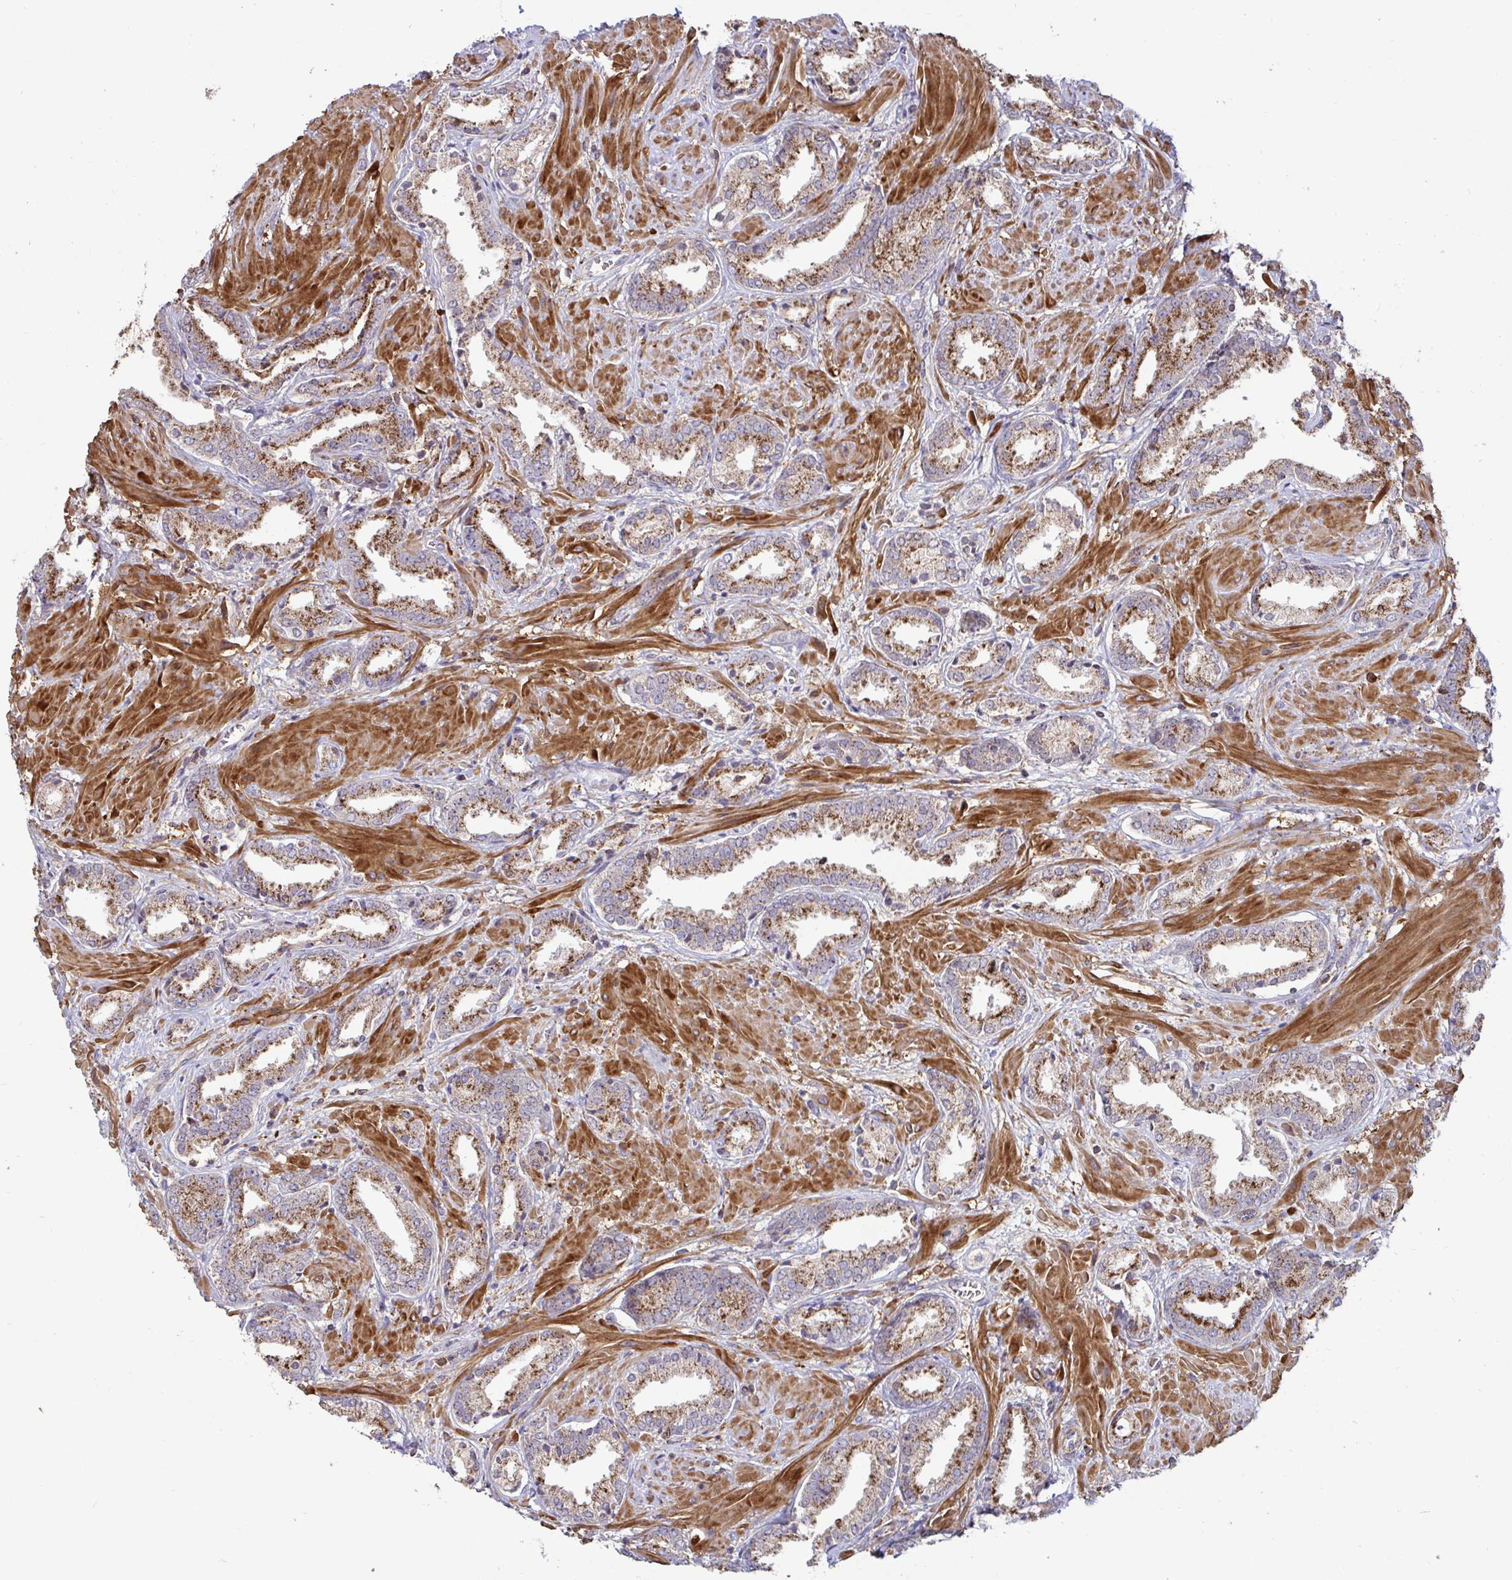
{"staining": {"intensity": "strong", "quantity": ">75%", "location": "cytoplasmic/membranous"}, "tissue": "prostate cancer", "cell_type": "Tumor cells", "image_type": "cancer", "snomed": [{"axis": "morphology", "description": "Adenocarcinoma, High grade"}, {"axis": "topography", "description": "Prostate"}], "caption": "Prostate high-grade adenocarcinoma tissue shows strong cytoplasmic/membranous expression in approximately >75% of tumor cells, visualized by immunohistochemistry.", "gene": "SPRY1", "patient": {"sex": "male", "age": 56}}